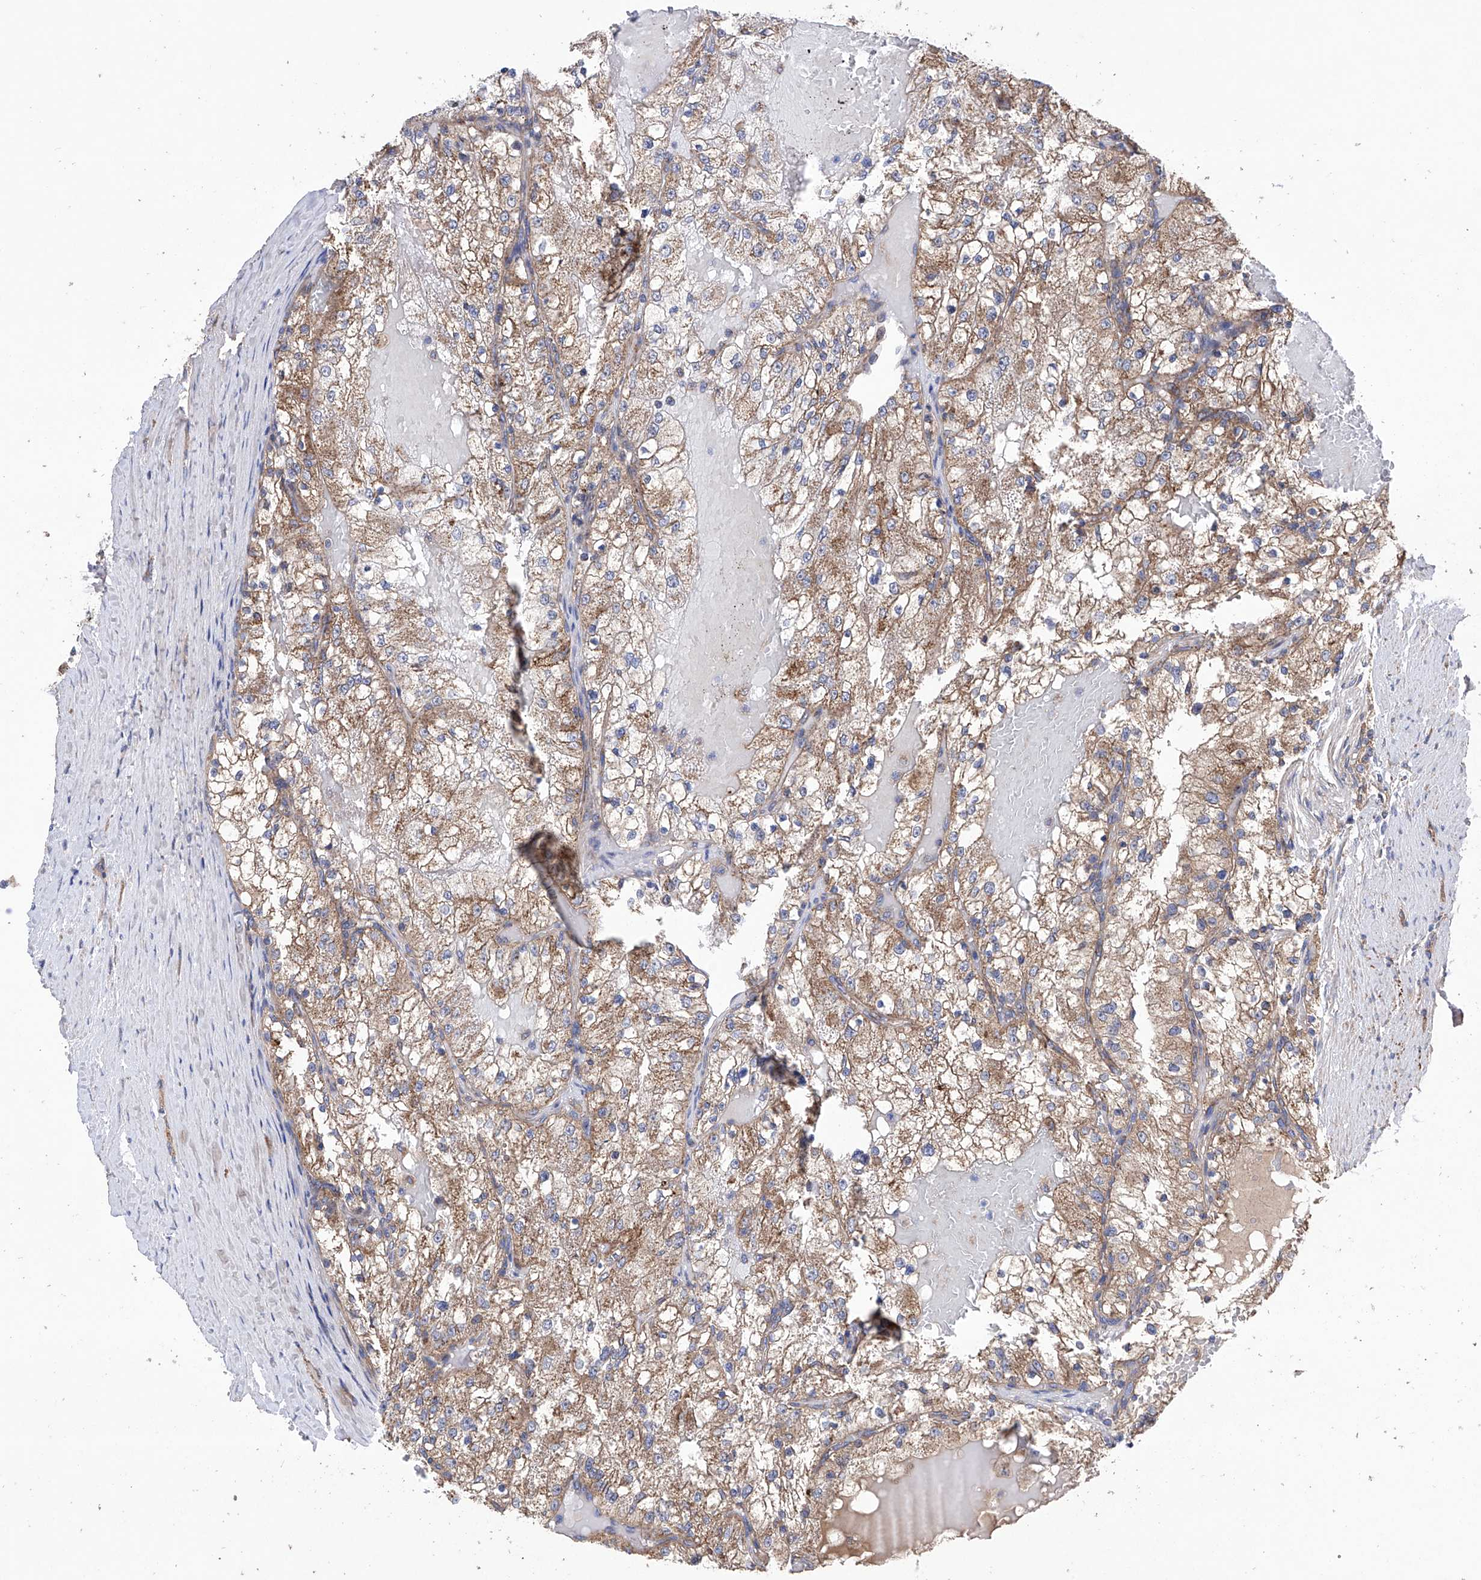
{"staining": {"intensity": "moderate", "quantity": ">75%", "location": "cytoplasmic/membranous"}, "tissue": "renal cancer", "cell_type": "Tumor cells", "image_type": "cancer", "snomed": [{"axis": "morphology", "description": "Normal tissue, NOS"}, {"axis": "morphology", "description": "Adenocarcinoma, NOS"}, {"axis": "topography", "description": "Kidney"}], "caption": "This histopathology image demonstrates immunohistochemistry (IHC) staining of human renal cancer, with medium moderate cytoplasmic/membranous staining in approximately >75% of tumor cells.", "gene": "EFCAB2", "patient": {"sex": "male", "age": 68}}